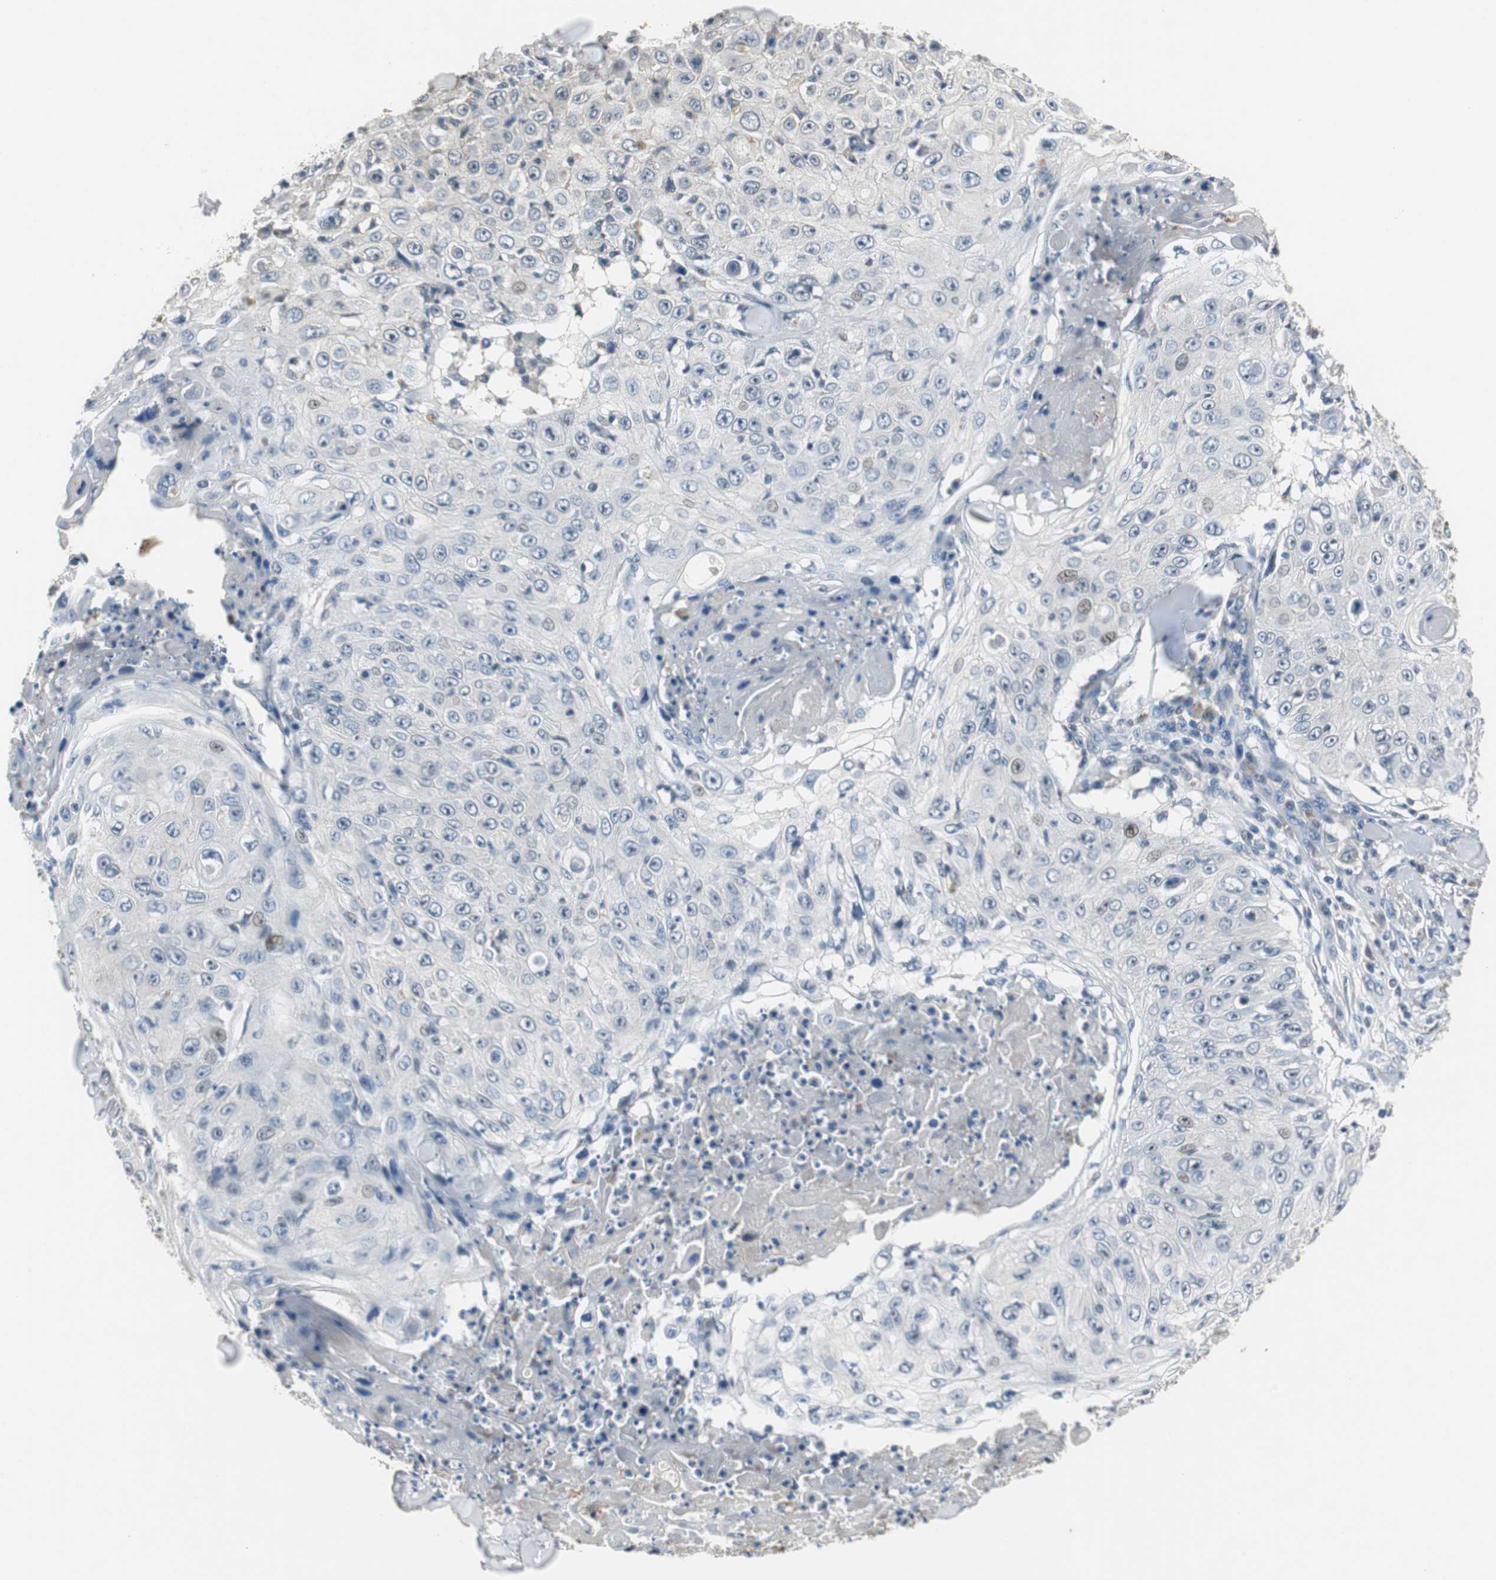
{"staining": {"intensity": "negative", "quantity": "none", "location": "none"}, "tissue": "skin cancer", "cell_type": "Tumor cells", "image_type": "cancer", "snomed": [{"axis": "morphology", "description": "Squamous cell carcinoma, NOS"}, {"axis": "topography", "description": "Skin"}], "caption": "High magnification brightfield microscopy of skin squamous cell carcinoma stained with DAB (3,3'-diaminobenzidine) (brown) and counterstained with hematoxylin (blue): tumor cells show no significant staining. Nuclei are stained in blue.", "gene": "PCYT1B", "patient": {"sex": "male", "age": 86}}